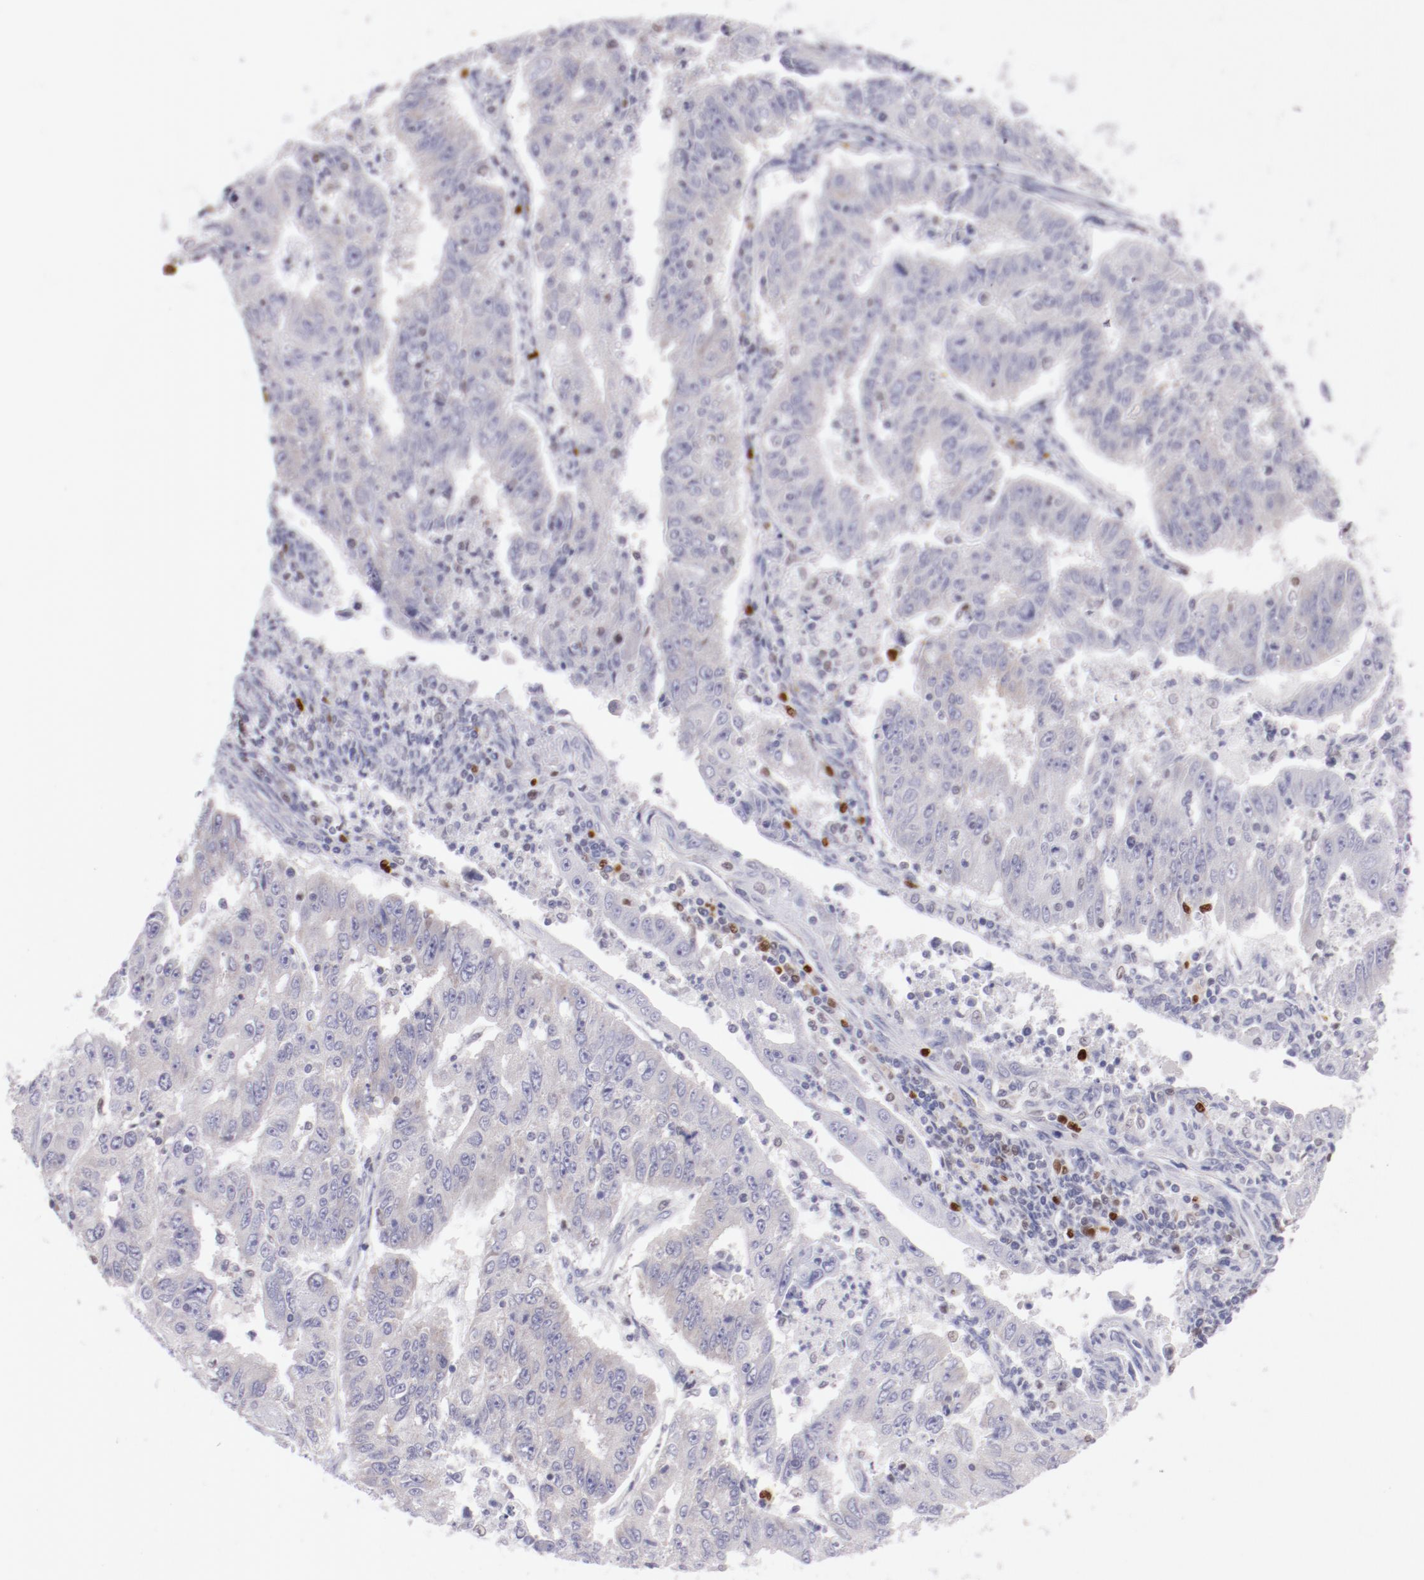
{"staining": {"intensity": "negative", "quantity": "none", "location": "none"}, "tissue": "endometrial cancer", "cell_type": "Tumor cells", "image_type": "cancer", "snomed": [{"axis": "morphology", "description": "Adenocarcinoma, NOS"}, {"axis": "topography", "description": "Endometrium"}], "caption": "Tumor cells show no significant positivity in endometrial cancer. (Stains: DAB (3,3'-diaminobenzidine) immunohistochemistry with hematoxylin counter stain, Microscopy: brightfield microscopy at high magnification).", "gene": "IRF8", "patient": {"sex": "female", "age": 42}}